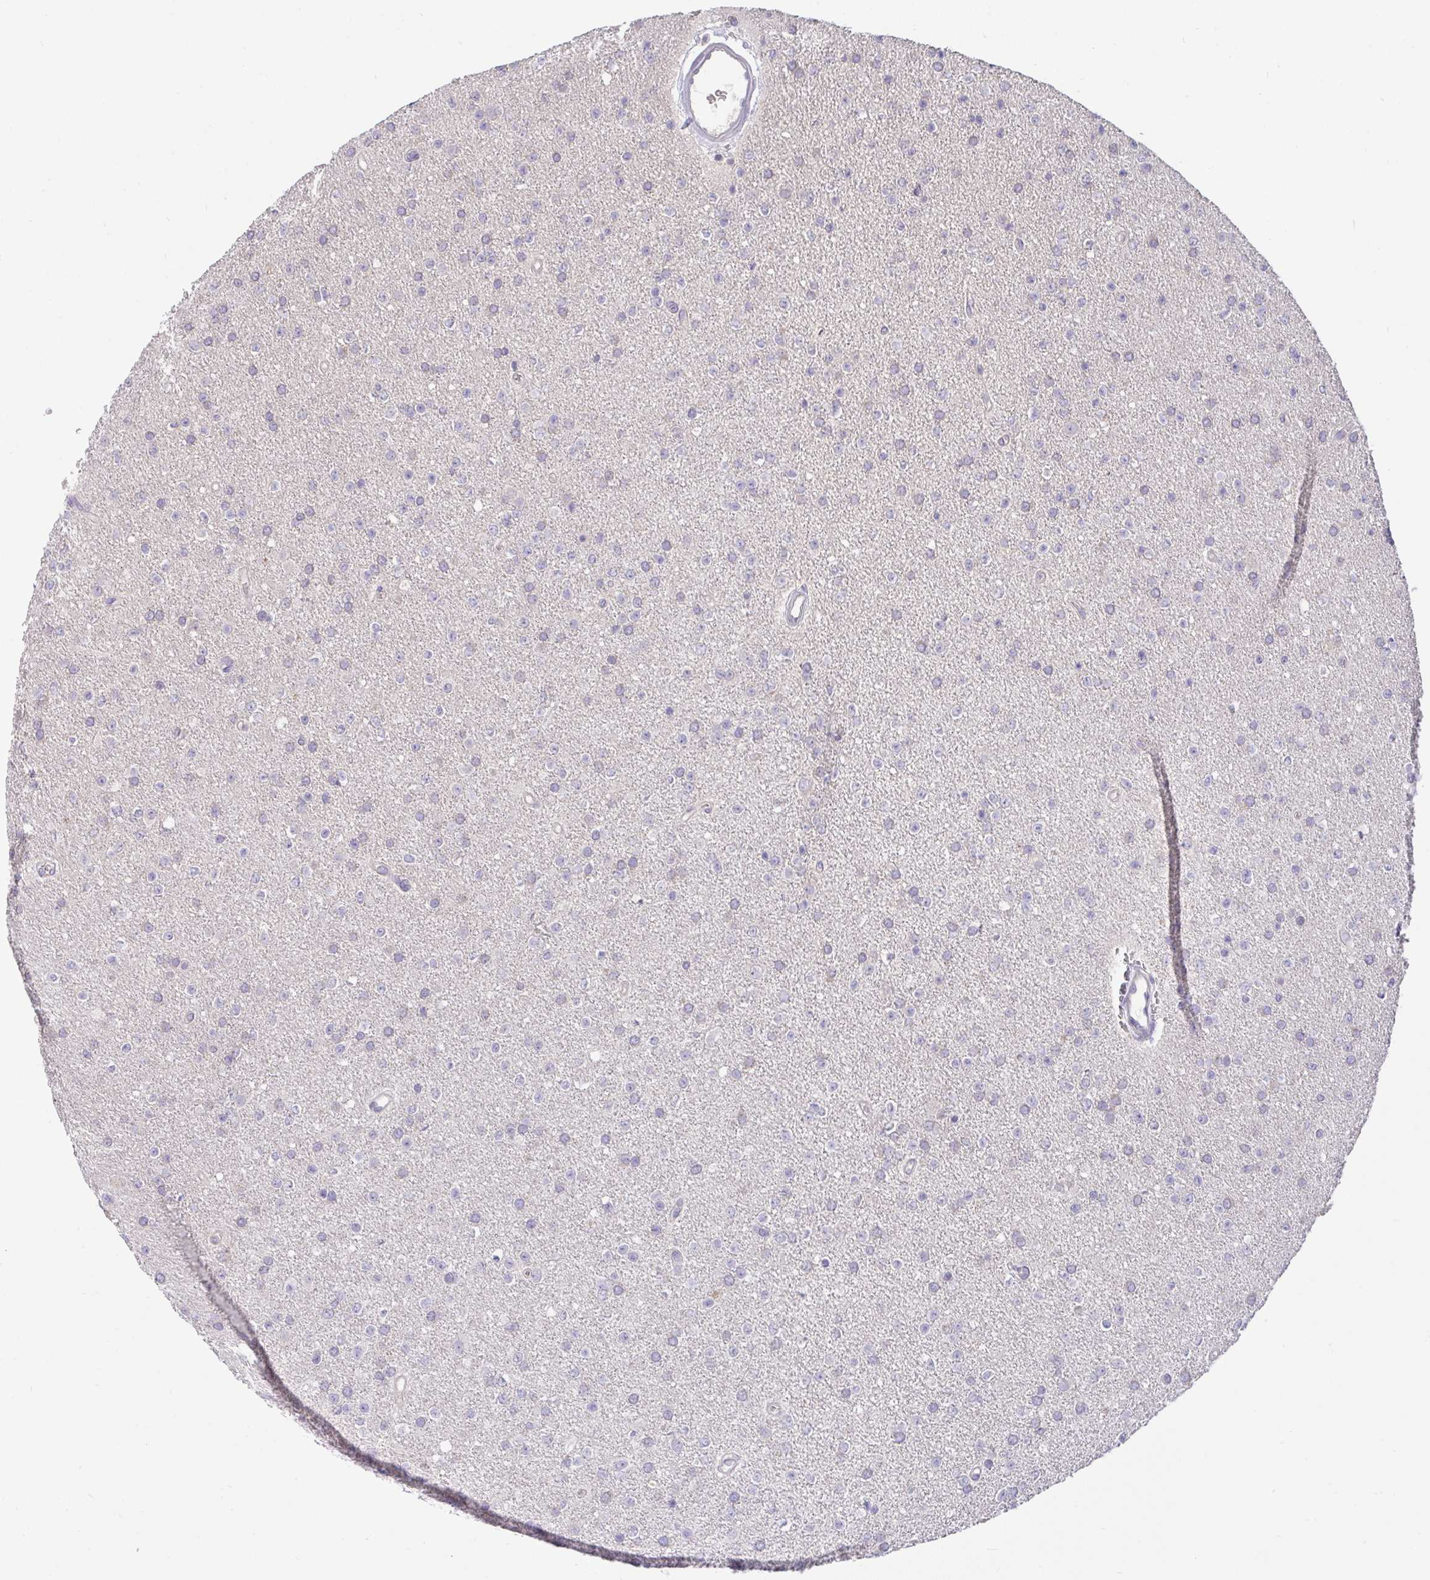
{"staining": {"intensity": "negative", "quantity": "none", "location": "none"}, "tissue": "glioma", "cell_type": "Tumor cells", "image_type": "cancer", "snomed": [{"axis": "morphology", "description": "Glioma, malignant, Low grade"}, {"axis": "topography", "description": "Brain"}], "caption": "A photomicrograph of human glioma is negative for staining in tumor cells.", "gene": "TMEM41A", "patient": {"sex": "female", "age": 34}}